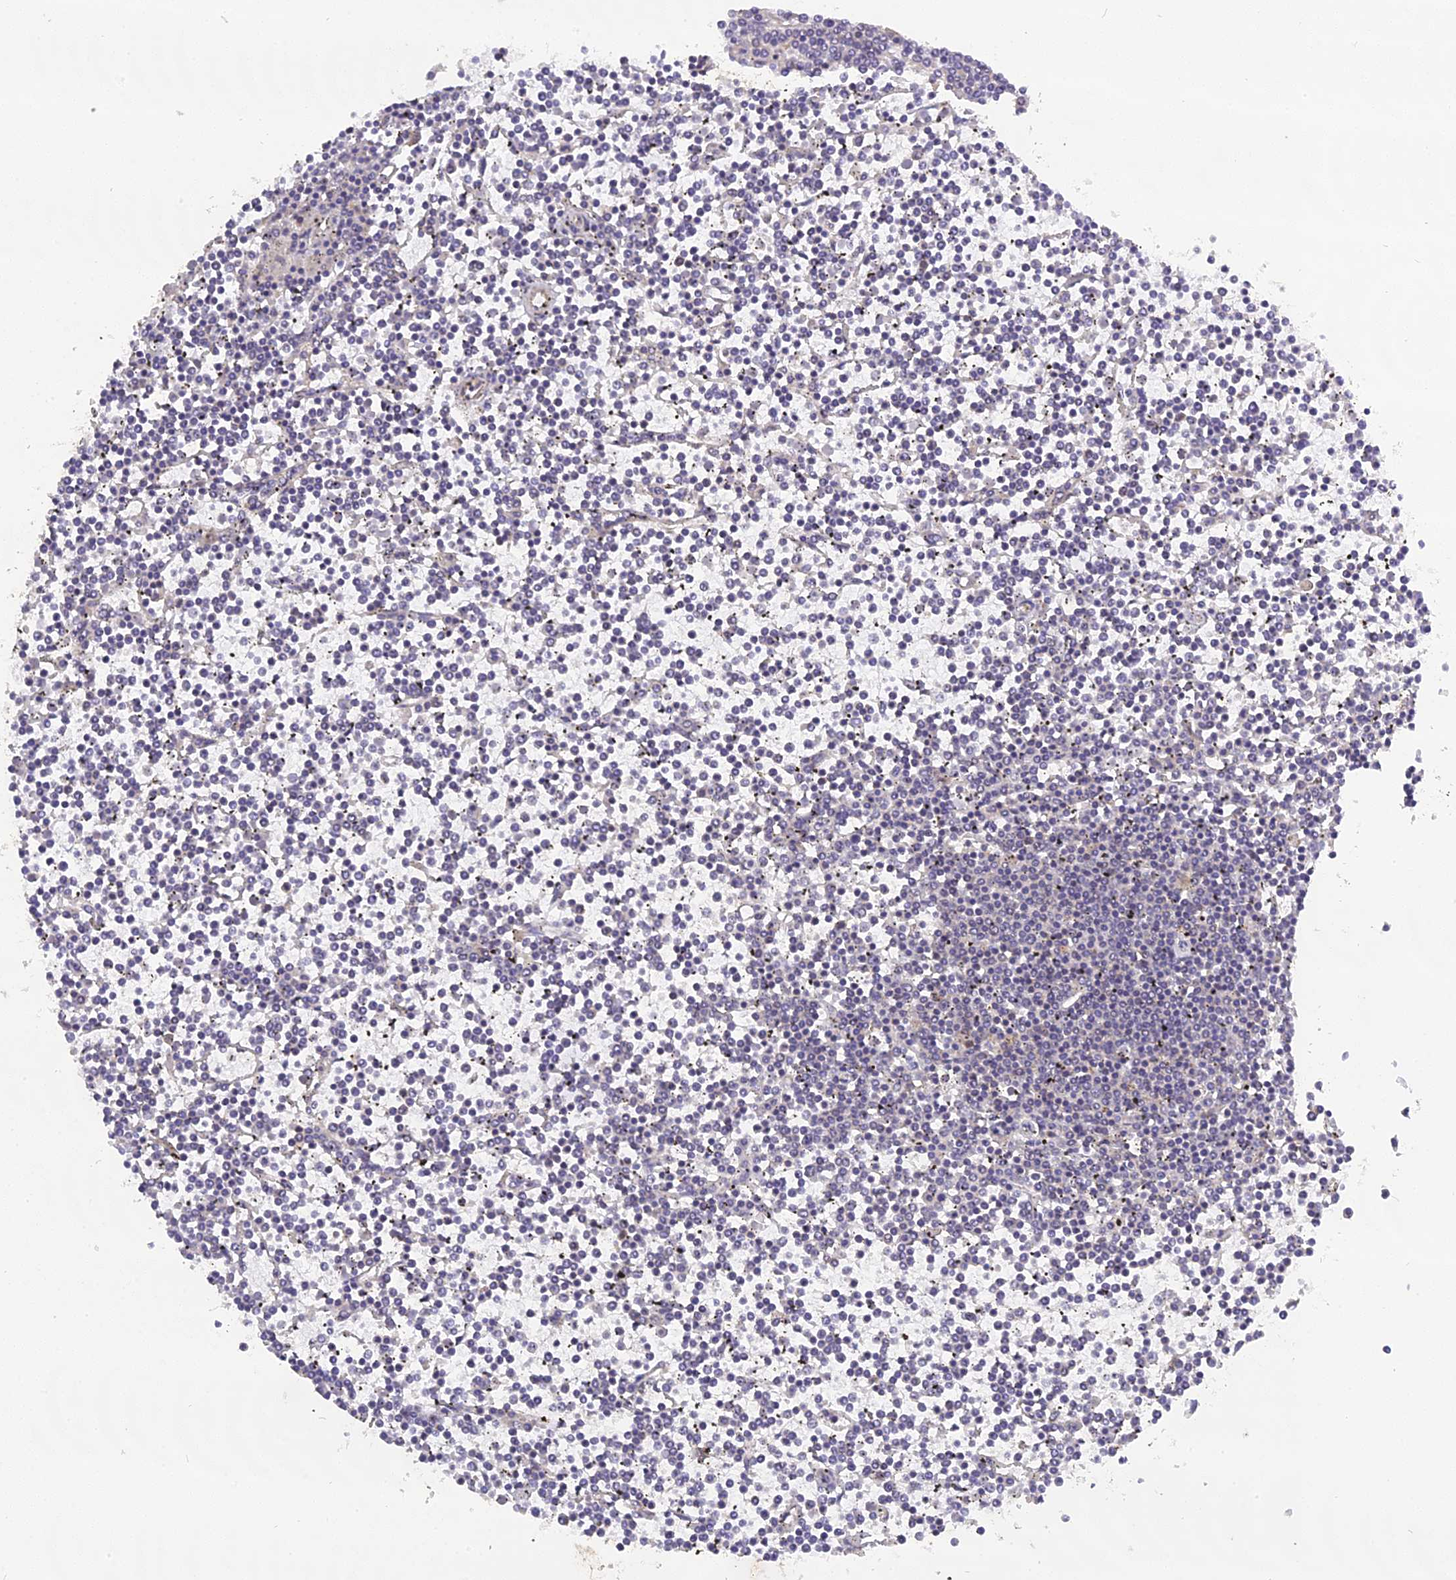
{"staining": {"intensity": "negative", "quantity": "none", "location": "none"}, "tissue": "lymphoma", "cell_type": "Tumor cells", "image_type": "cancer", "snomed": [{"axis": "morphology", "description": "Malignant lymphoma, non-Hodgkin's type, Low grade"}, {"axis": "topography", "description": "Spleen"}], "caption": "Low-grade malignant lymphoma, non-Hodgkin's type stained for a protein using immunohistochemistry exhibits no staining tumor cells.", "gene": "FNIP2", "patient": {"sex": "female", "age": 19}}